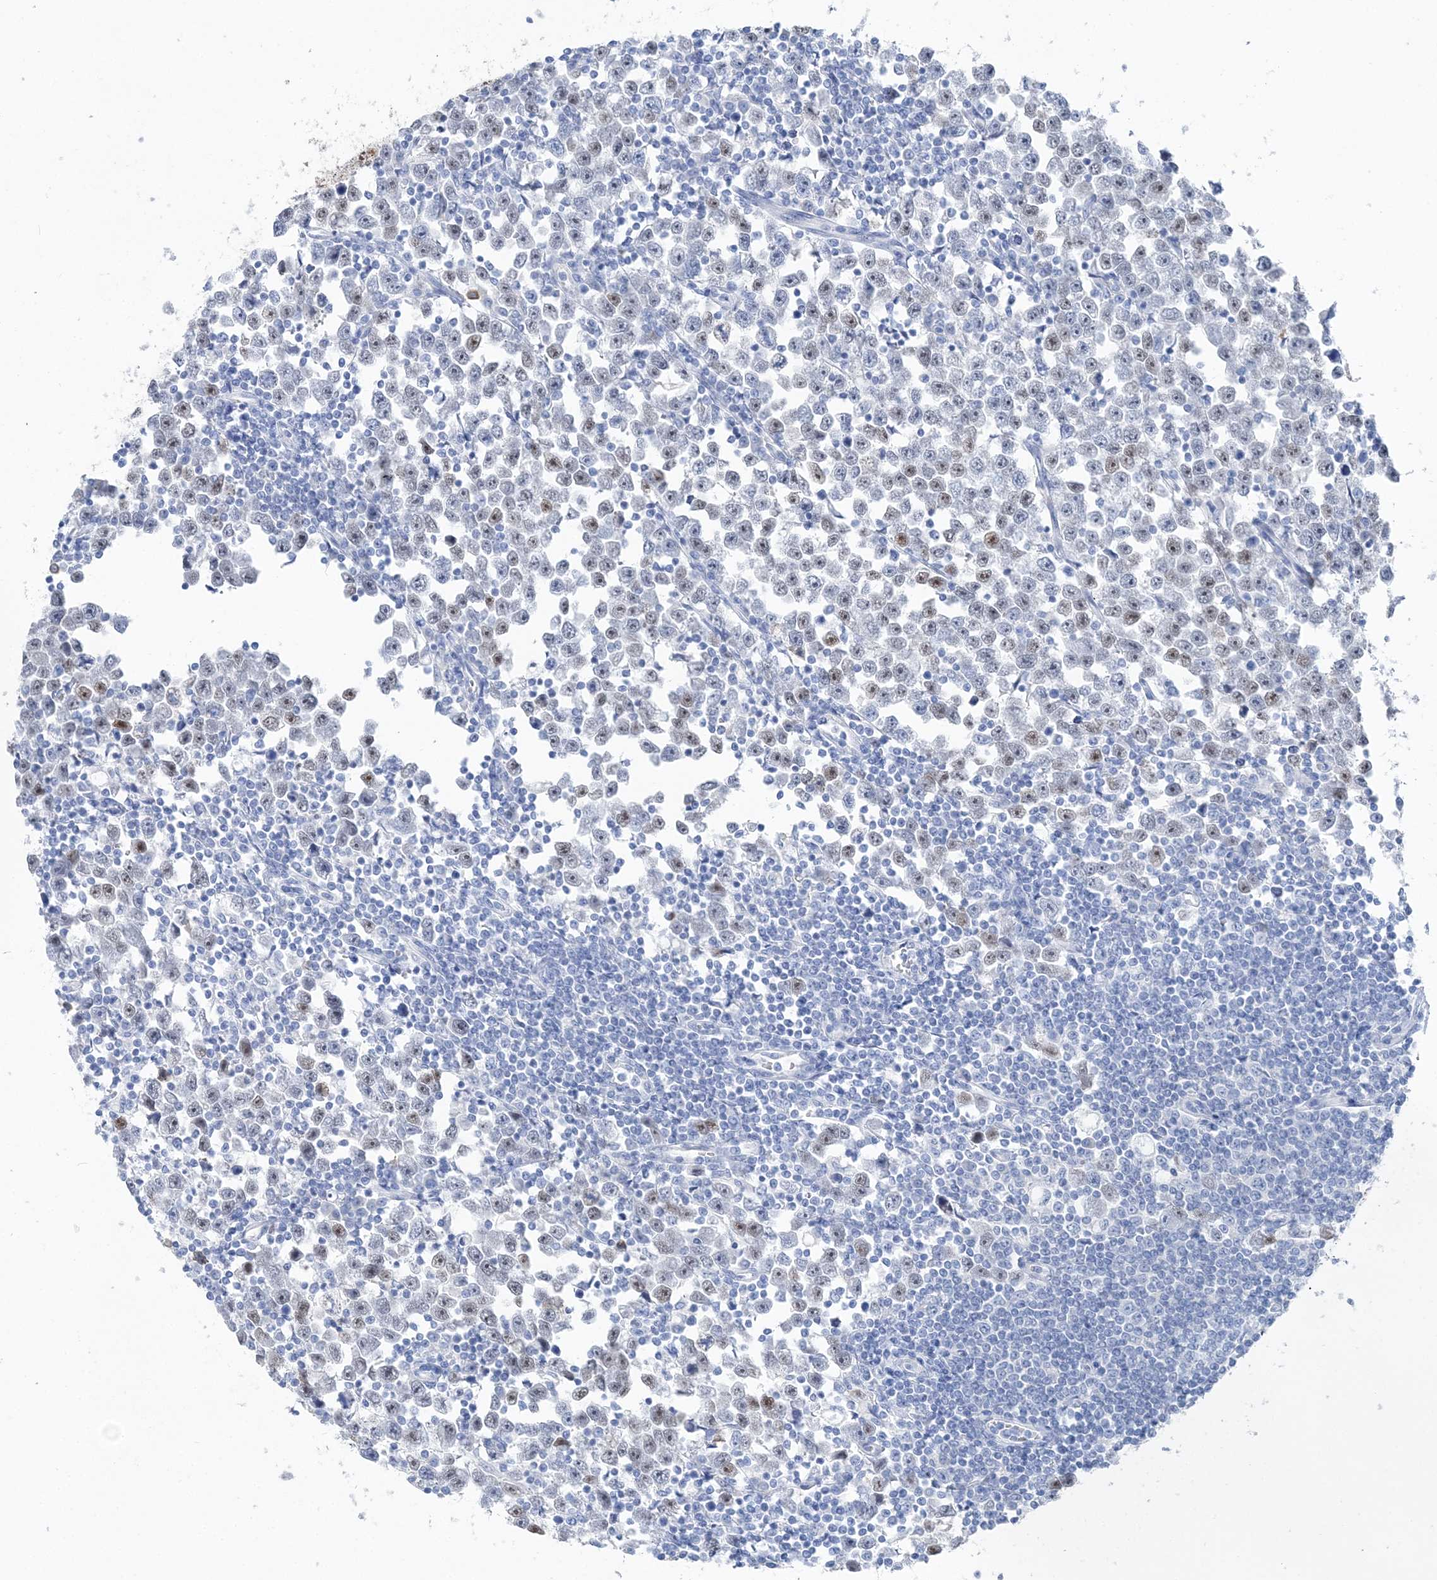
{"staining": {"intensity": "moderate", "quantity": "25%-75%", "location": "nuclear"}, "tissue": "testis cancer", "cell_type": "Tumor cells", "image_type": "cancer", "snomed": [{"axis": "morphology", "description": "Normal tissue, NOS"}, {"axis": "morphology", "description": "Seminoma, NOS"}, {"axis": "topography", "description": "Testis"}], "caption": "Immunohistochemical staining of testis seminoma displays medium levels of moderate nuclear staining in about 25%-75% of tumor cells.", "gene": "TSPYL6", "patient": {"sex": "male", "age": 43}}